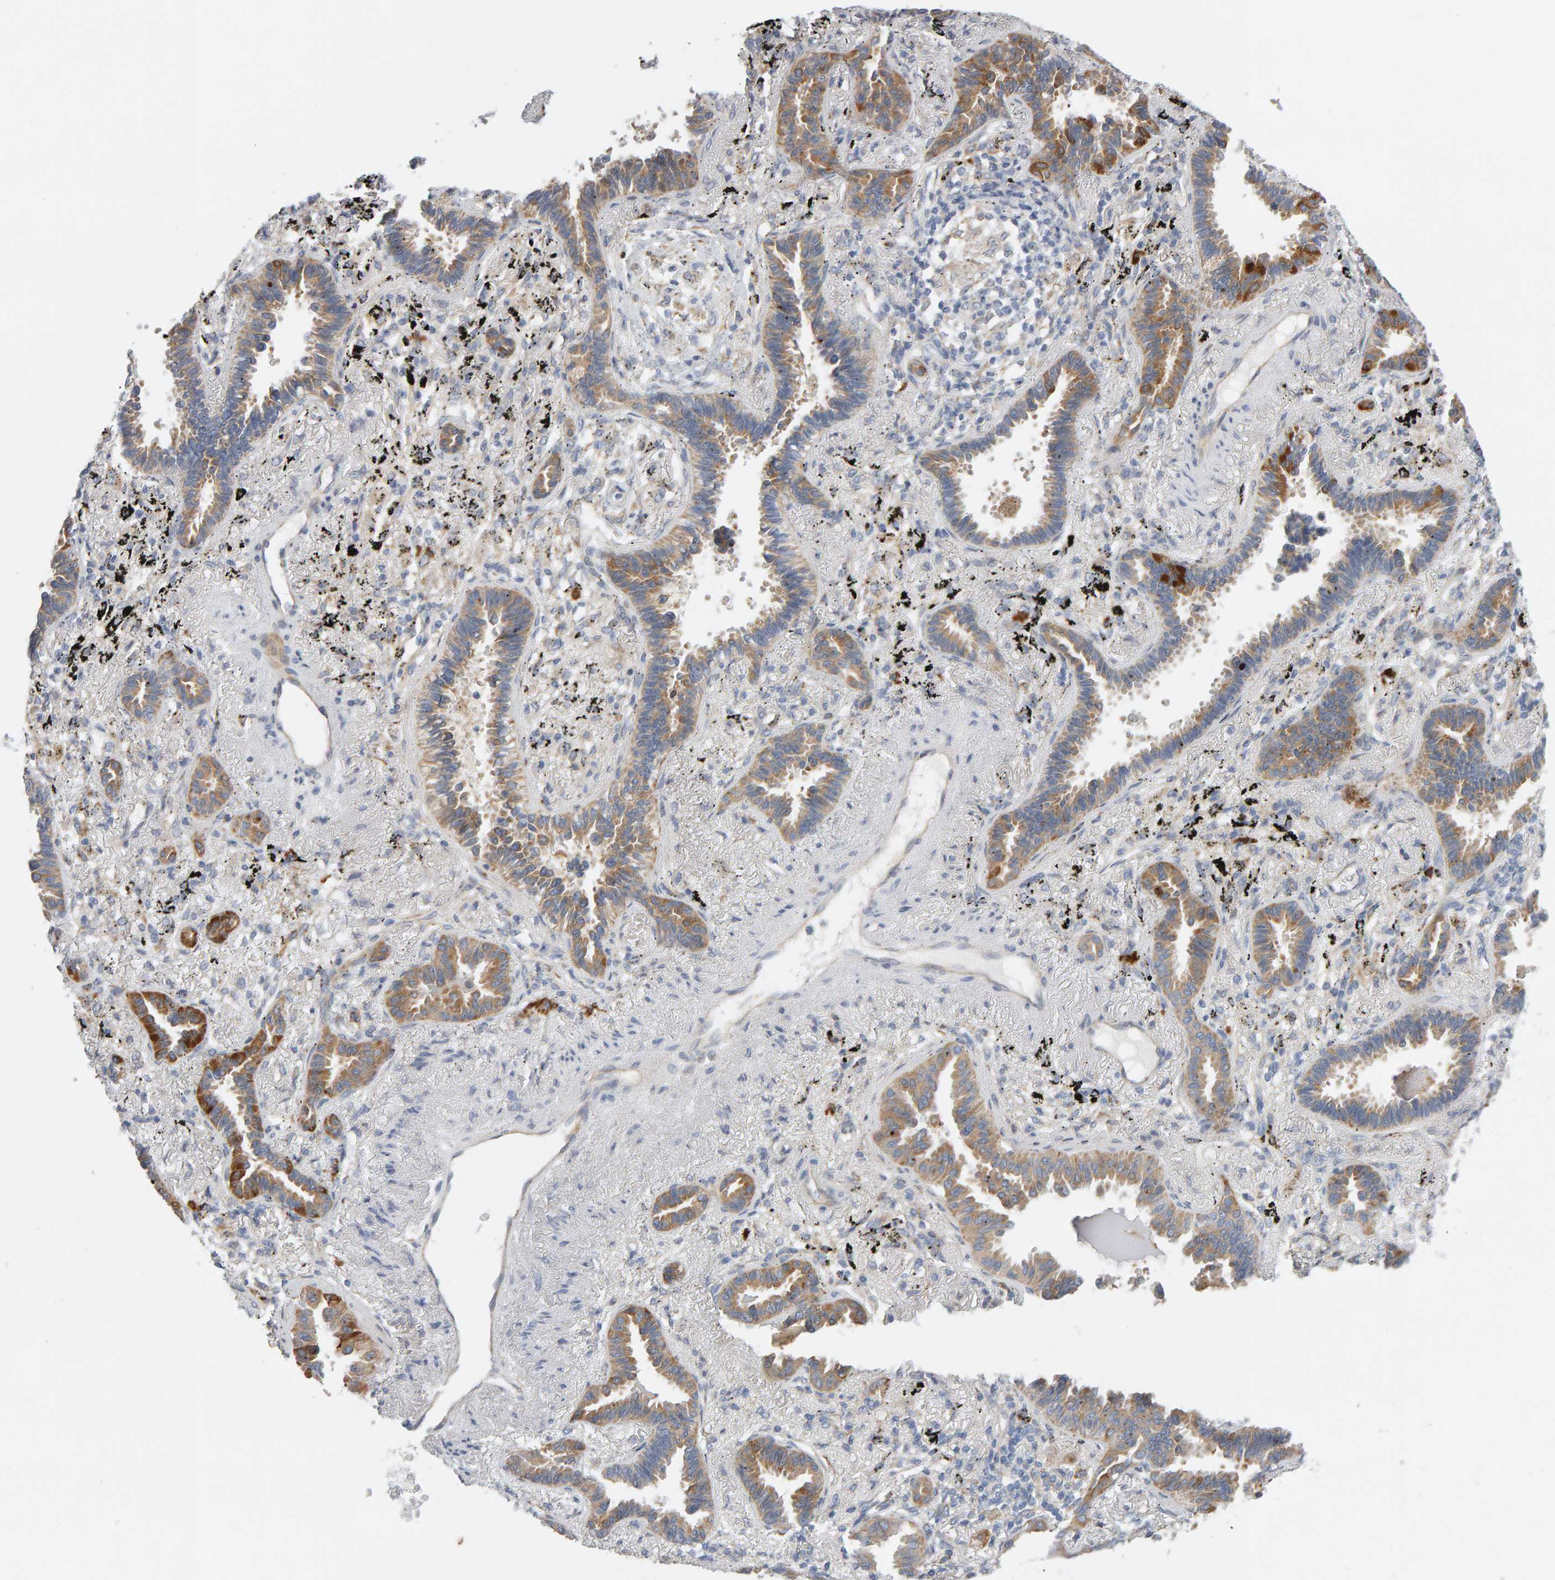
{"staining": {"intensity": "moderate", "quantity": ">75%", "location": "cytoplasmic/membranous"}, "tissue": "lung cancer", "cell_type": "Tumor cells", "image_type": "cancer", "snomed": [{"axis": "morphology", "description": "Adenocarcinoma, NOS"}, {"axis": "topography", "description": "Lung"}], "caption": "Immunohistochemical staining of lung cancer shows moderate cytoplasmic/membranous protein staining in about >75% of tumor cells. The protein is stained brown, and the nuclei are stained in blue (DAB (3,3'-diaminobenzidine) IHC with brightfield microscopy, high magnification).", "gene": "ENGASE", "patient": {"sex": "male", "age": 59}}